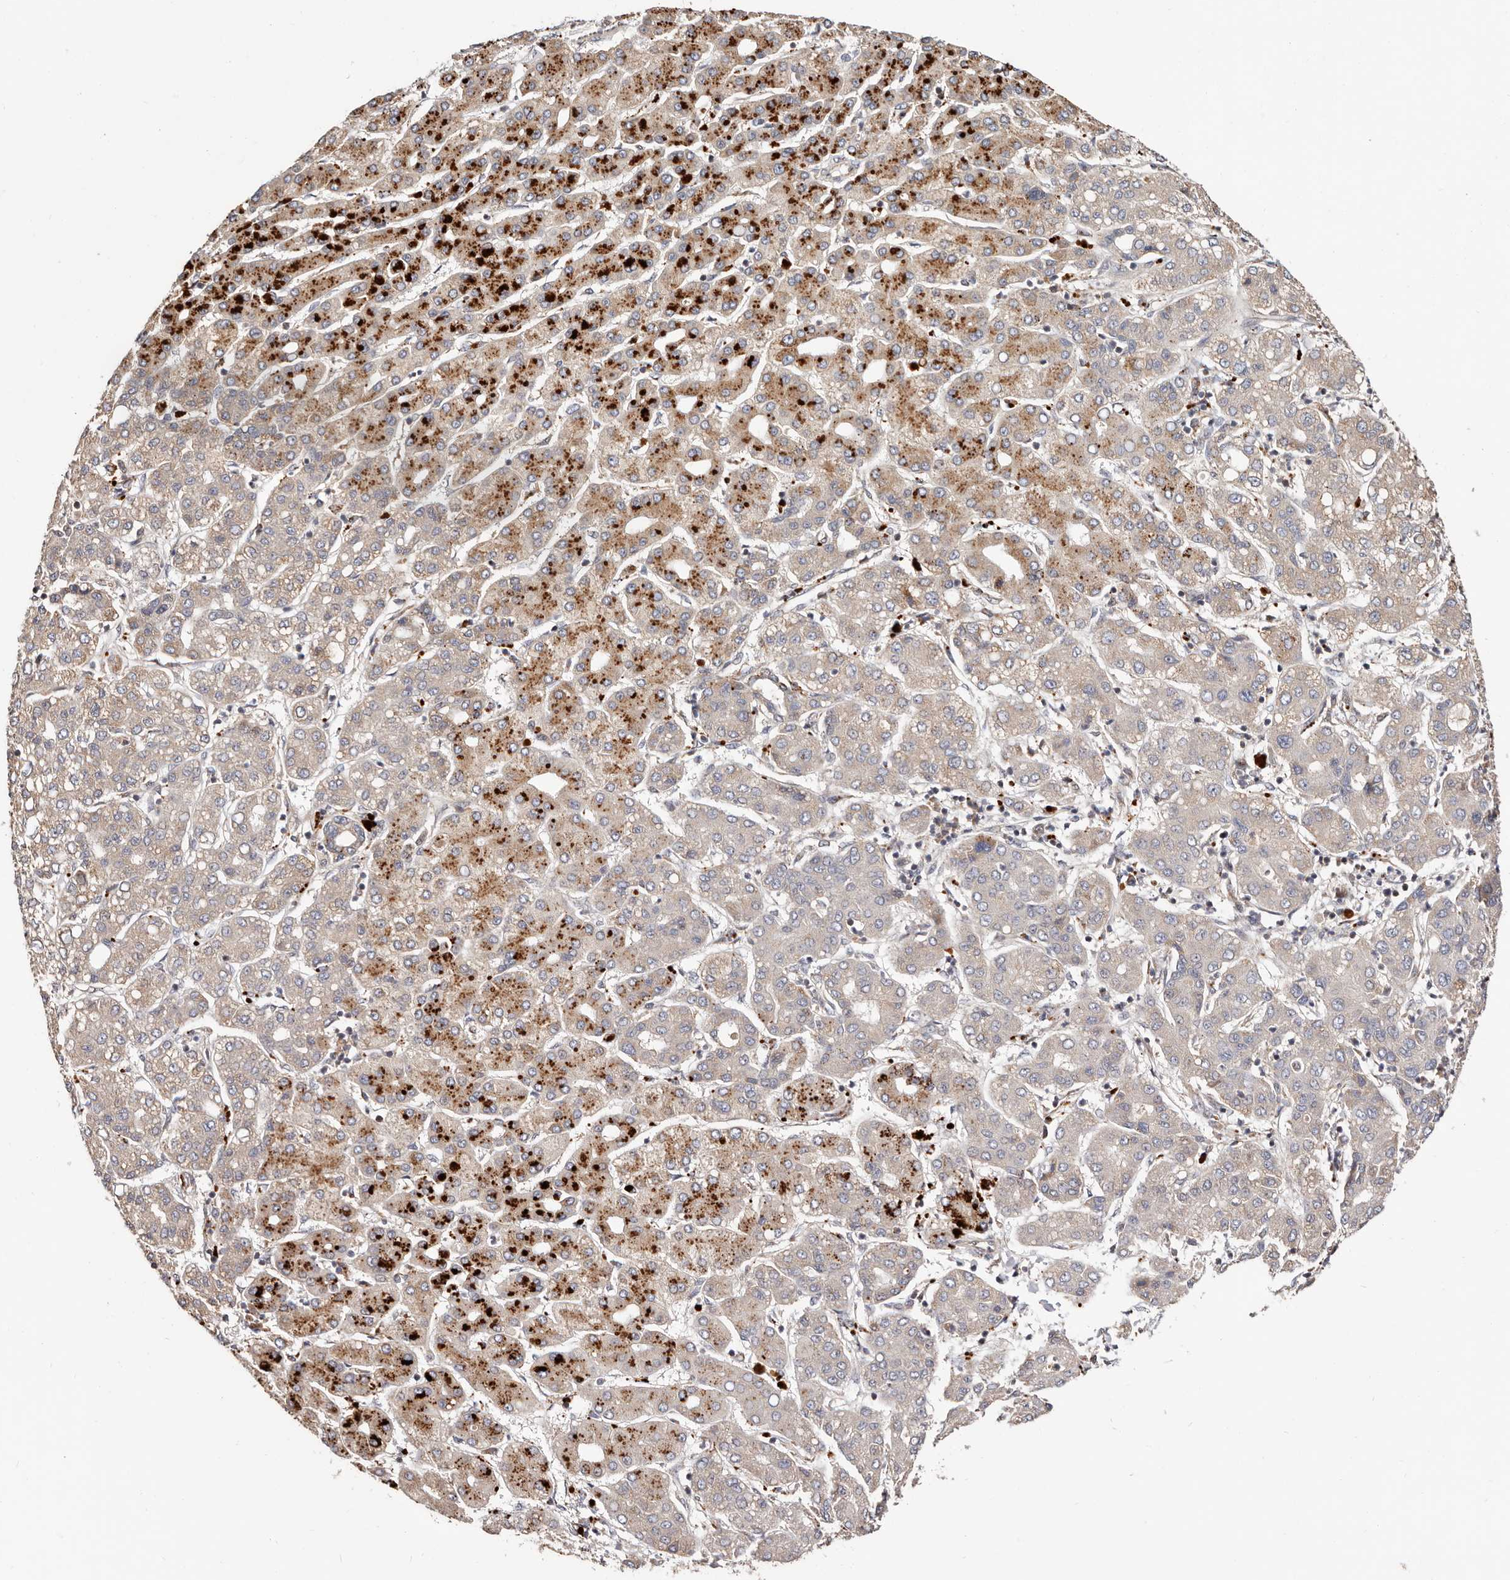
{"staining": {"intensity": "moderate", "quantity": ">75%", "location": "cytoplasmic/membranous"}, "tissue": "liver cancer", "cell_type": "Tumor cells", "image_type": "cancer", "snomed": [{"axis": "morphology", "description": "Carcinoma, Hepatocellular, NOS"}, {"axis": "topography", "description": "Liver"}], "caption": "Immunohistochemistry staining of liver cancer (hepatocellular carcinoma), which reveals medium levels of moderate cytoplasmic/membranous positivity in approximately >75% of tumor cells indicating moderate cytoplasmic/membranous protein positivity. The staining was performed using DAB (brown) for protein detection and nuclei were counterstained in hematoxylin (blue).", "gene": "USP33", "patient": {"sex": "male", "age": 65}}